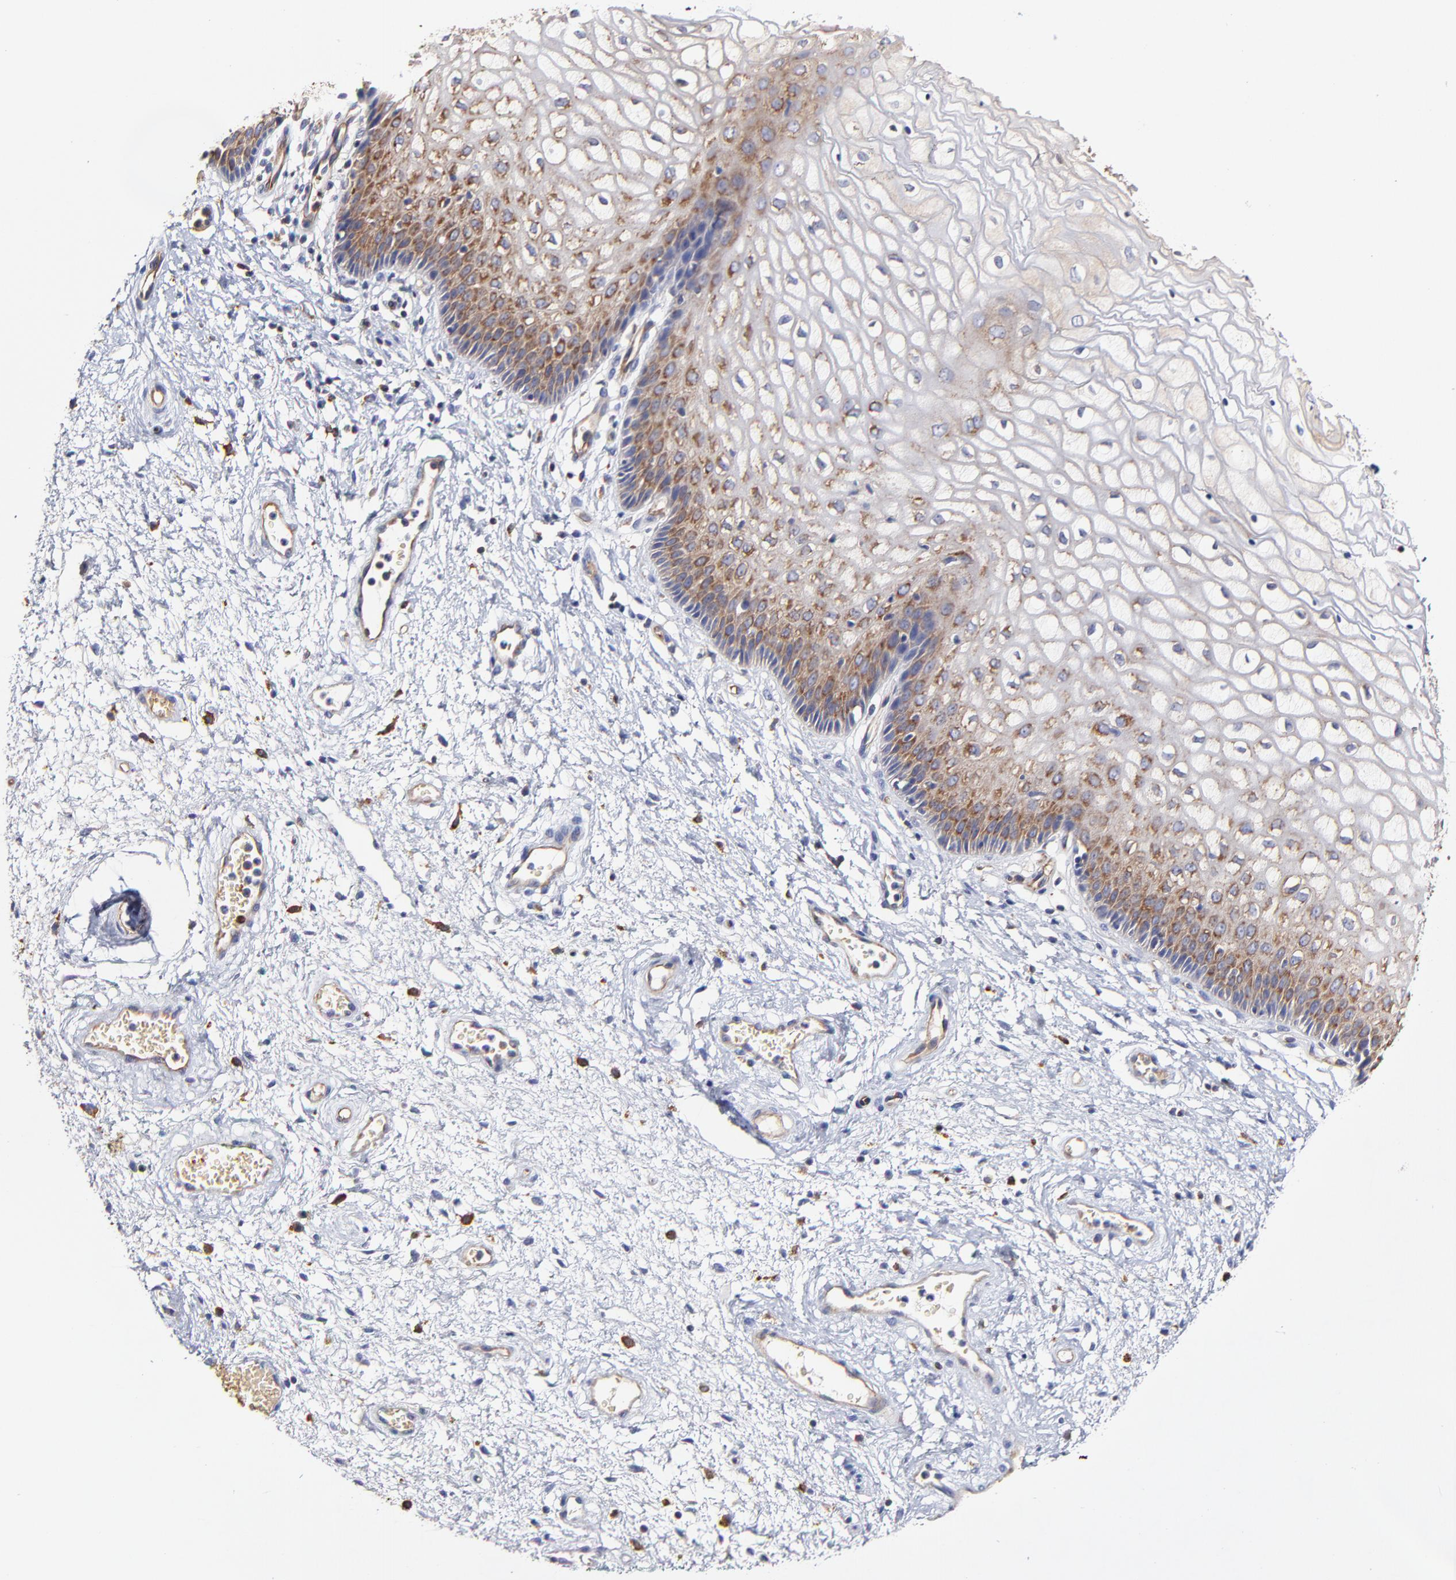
{"staining": {"intensity": "moderate", "quantity": "25%-75%", "location": "cytoplasmic/membranous"}, "tissue": "vagina", "cell_type": "Squamous epithelial cells", "image_type": "normal", "snomed": [{"axis": "morphology", "description": "Normal tissue, NOS"}, {"axis": "topography", "description": "Vagina"}], "caption": "Unremarkable vagina exhibits moderate cytoplasmic/membranous positivity in approximately 25%-75% of squamous epithelial cells, visualized by immunohistochemistry.", "gene": "CD2AP", "patient": {"sex": "female", "age": 34}}